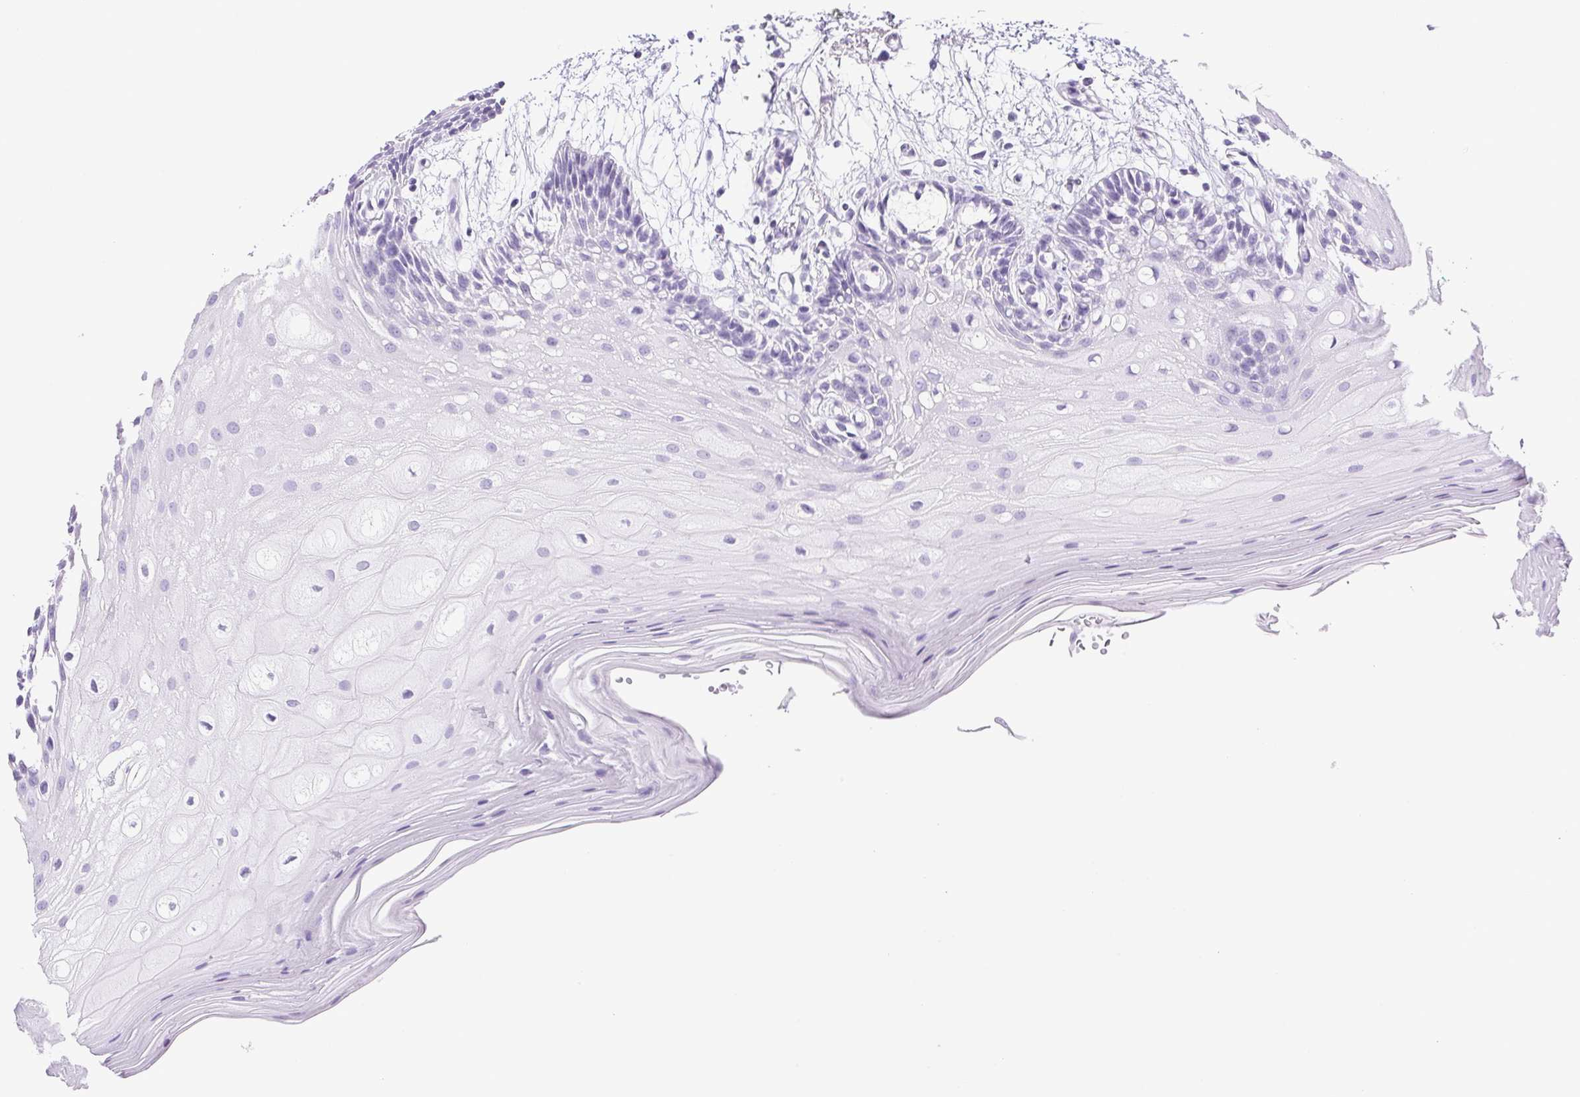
{"staining": {"intensity": "moderate", "quantity": "<25%", "location": "cytoplasmic/membranous"}, "tissue": "oral mucosa", "cell_type": "Squamous epithelial cells", "image_type": "normal", "snomed": [{"axis": "morphology", "description": "Normal tissue, NOS"}, {"axis": "morphology", "description": "Squamous cell carcinoma, NOS"}, {"axis": "topography", "description": "Oral tissue"}, {"axis": "topography", "description": "Tounge, NOS"}, {"axis": "topography", "description": "Head-Neck"}], "caption": "Immunohistochemistry (DAB (3,3'-diaminobenzidine)) staining of unremarkable human oral mucosa reveals moderate cytoplasmic/membranous protein positivity in about <25% of squamous epithelial cells.", "gene": "HLA", "patient": {"sex": "male", "age": 62}}